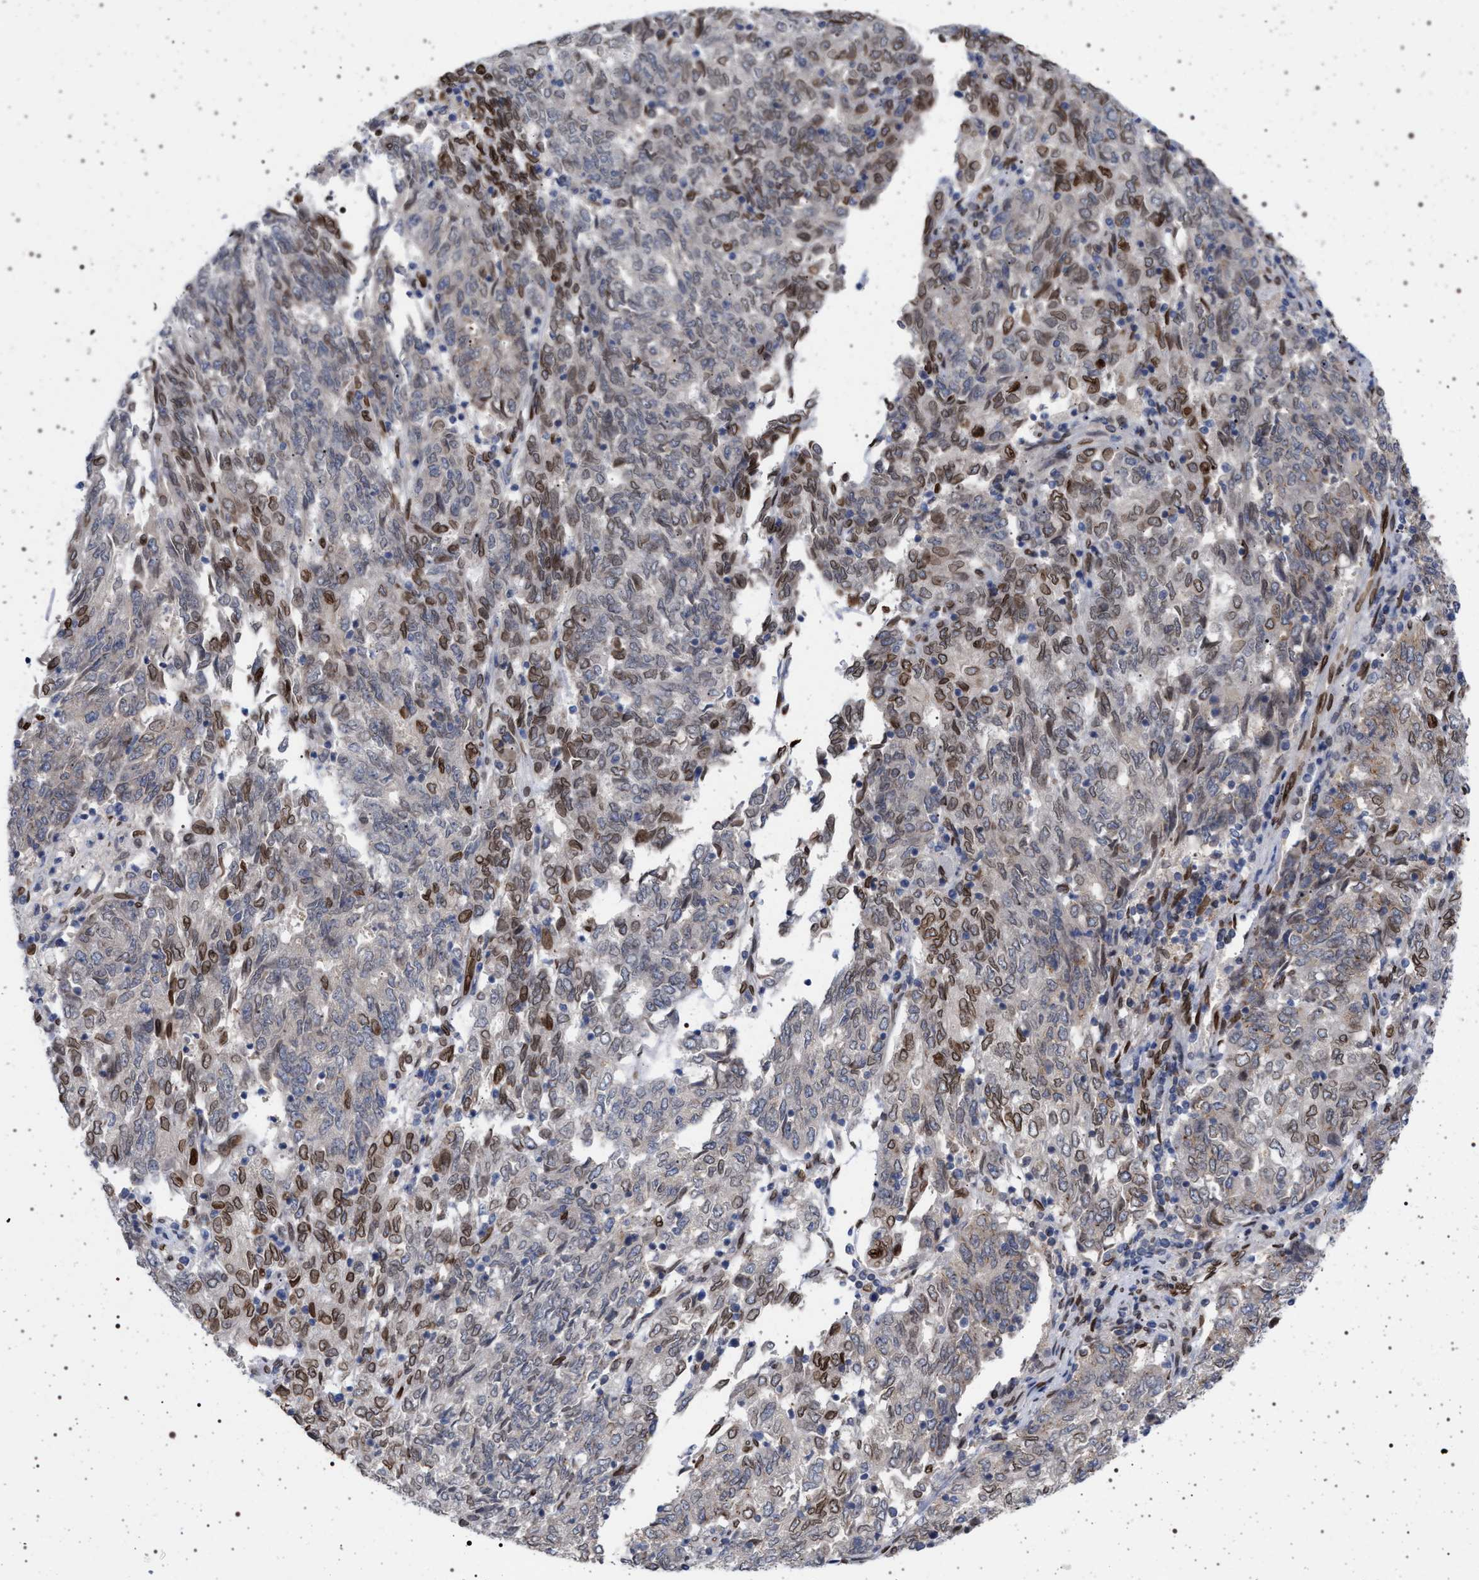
{"staining": {"intensity": "moderate", "quantity": "25%-75%", "location": "cytoplasmic/membranous,nuclear"}, "tissue": "endometrial cancer", "cell_type": "Tumor cells", "image_type": "cancer", "snomed": [{"axis": "morphology", "description": "Adenocarcinoma, NOS"}, {"axis": "topography", "description": "Endometrium"}], "caption": "Immunohistochemistry (IHC) staining of endometrial cancer, which demonstrates medium levels of moderate cytoplasmic/membranous and nuclear staining in approximately 25%-75% of tumor cells indicating moderate cytoplasmic/membranous and nuclear protein expression. The staining was performed using DAB (brown) for protein detection and nuclei were counterstained in hematoxylin (blue).", "gene": "ING2", "patient": {"sex": "female", "age": 80}}